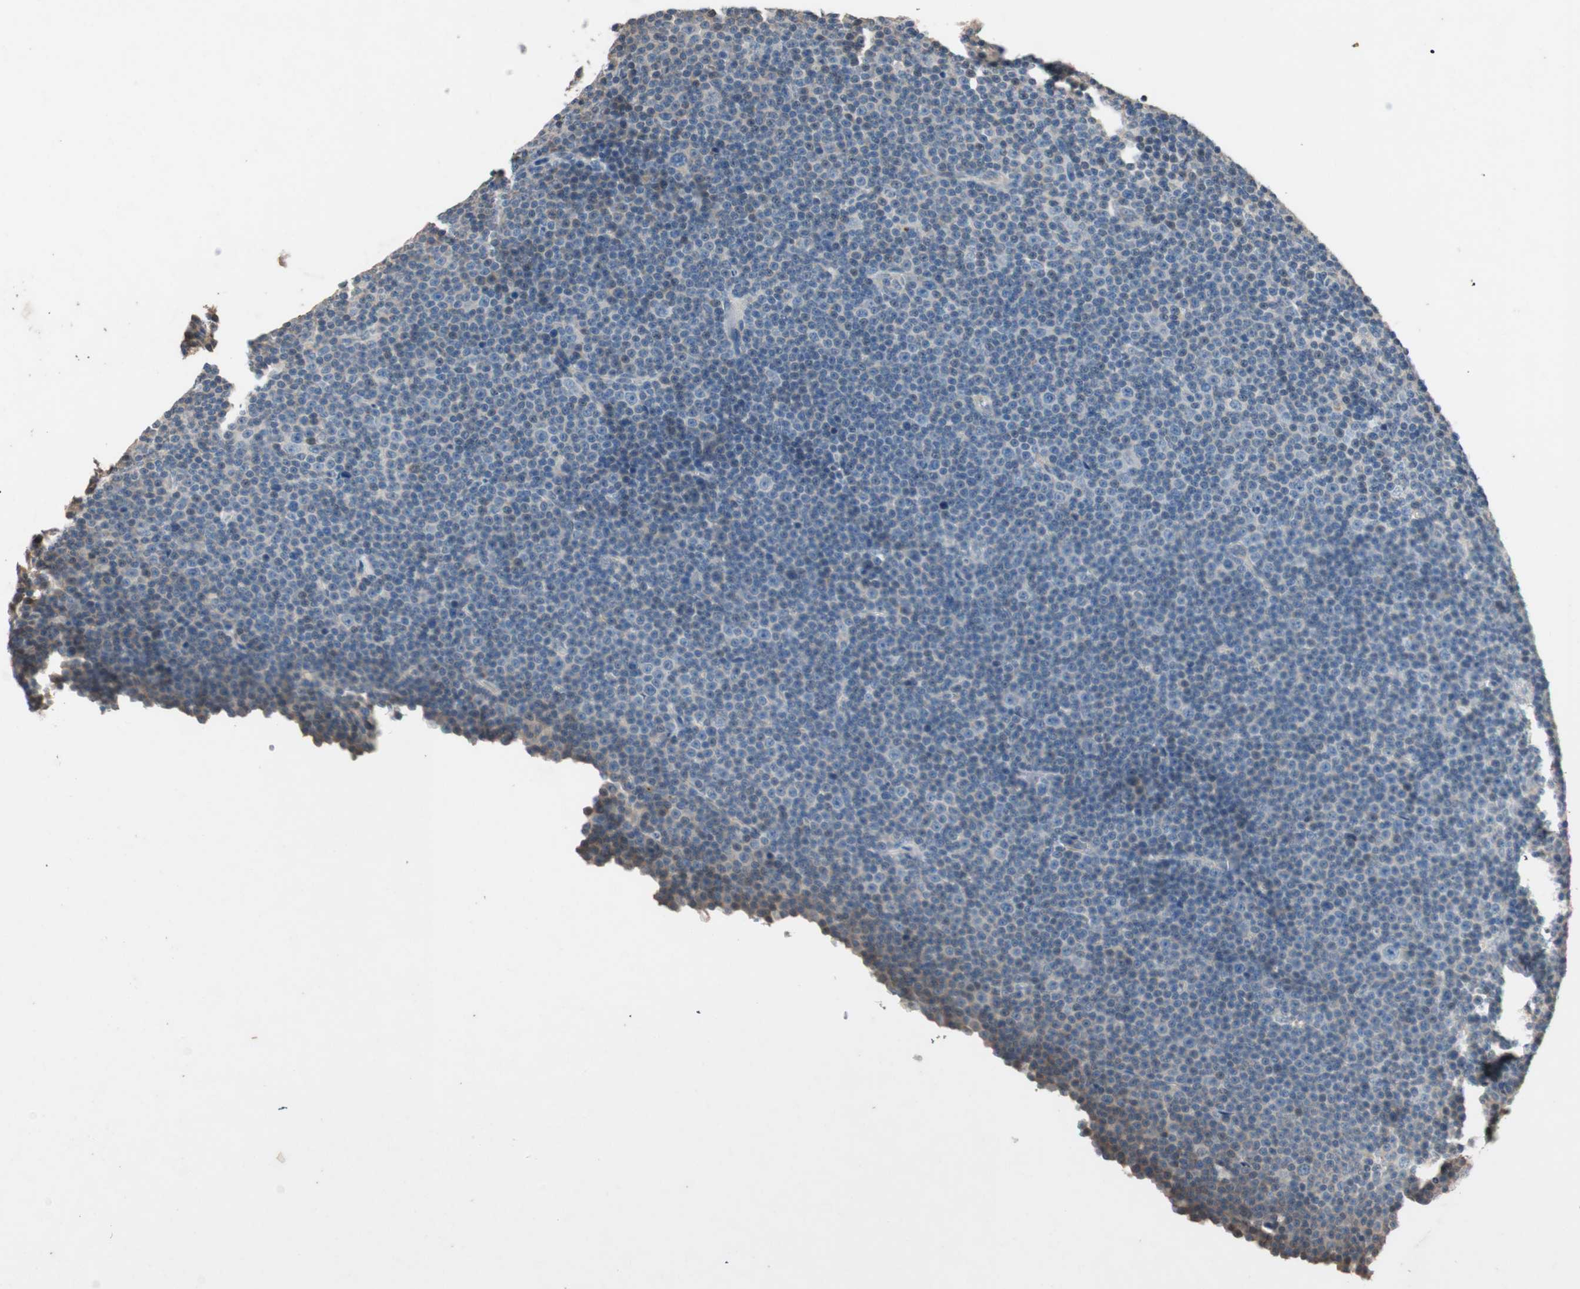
{"staining": {"intensity": "negative", "quantity": "none", "location": "none"}, "tissue": "lymphoma", "cell_type": "Tumor cells", "image_type": "cancer", "snomed": [{"axis": "morphology", "description": "Malignant lymphoma, non-Hodgkin's type, Low grade"}, {"axis": "topography", "description": "Lymph node"}], "caption": "IHC image of neoplastic tissue: lymphoma stained with DAB (3,3'-diaminobenzidine) displays no significant protein expression in tumor cells.", "gene": "SERPINB5", "patient": {"sex": "female", "age": 67}}